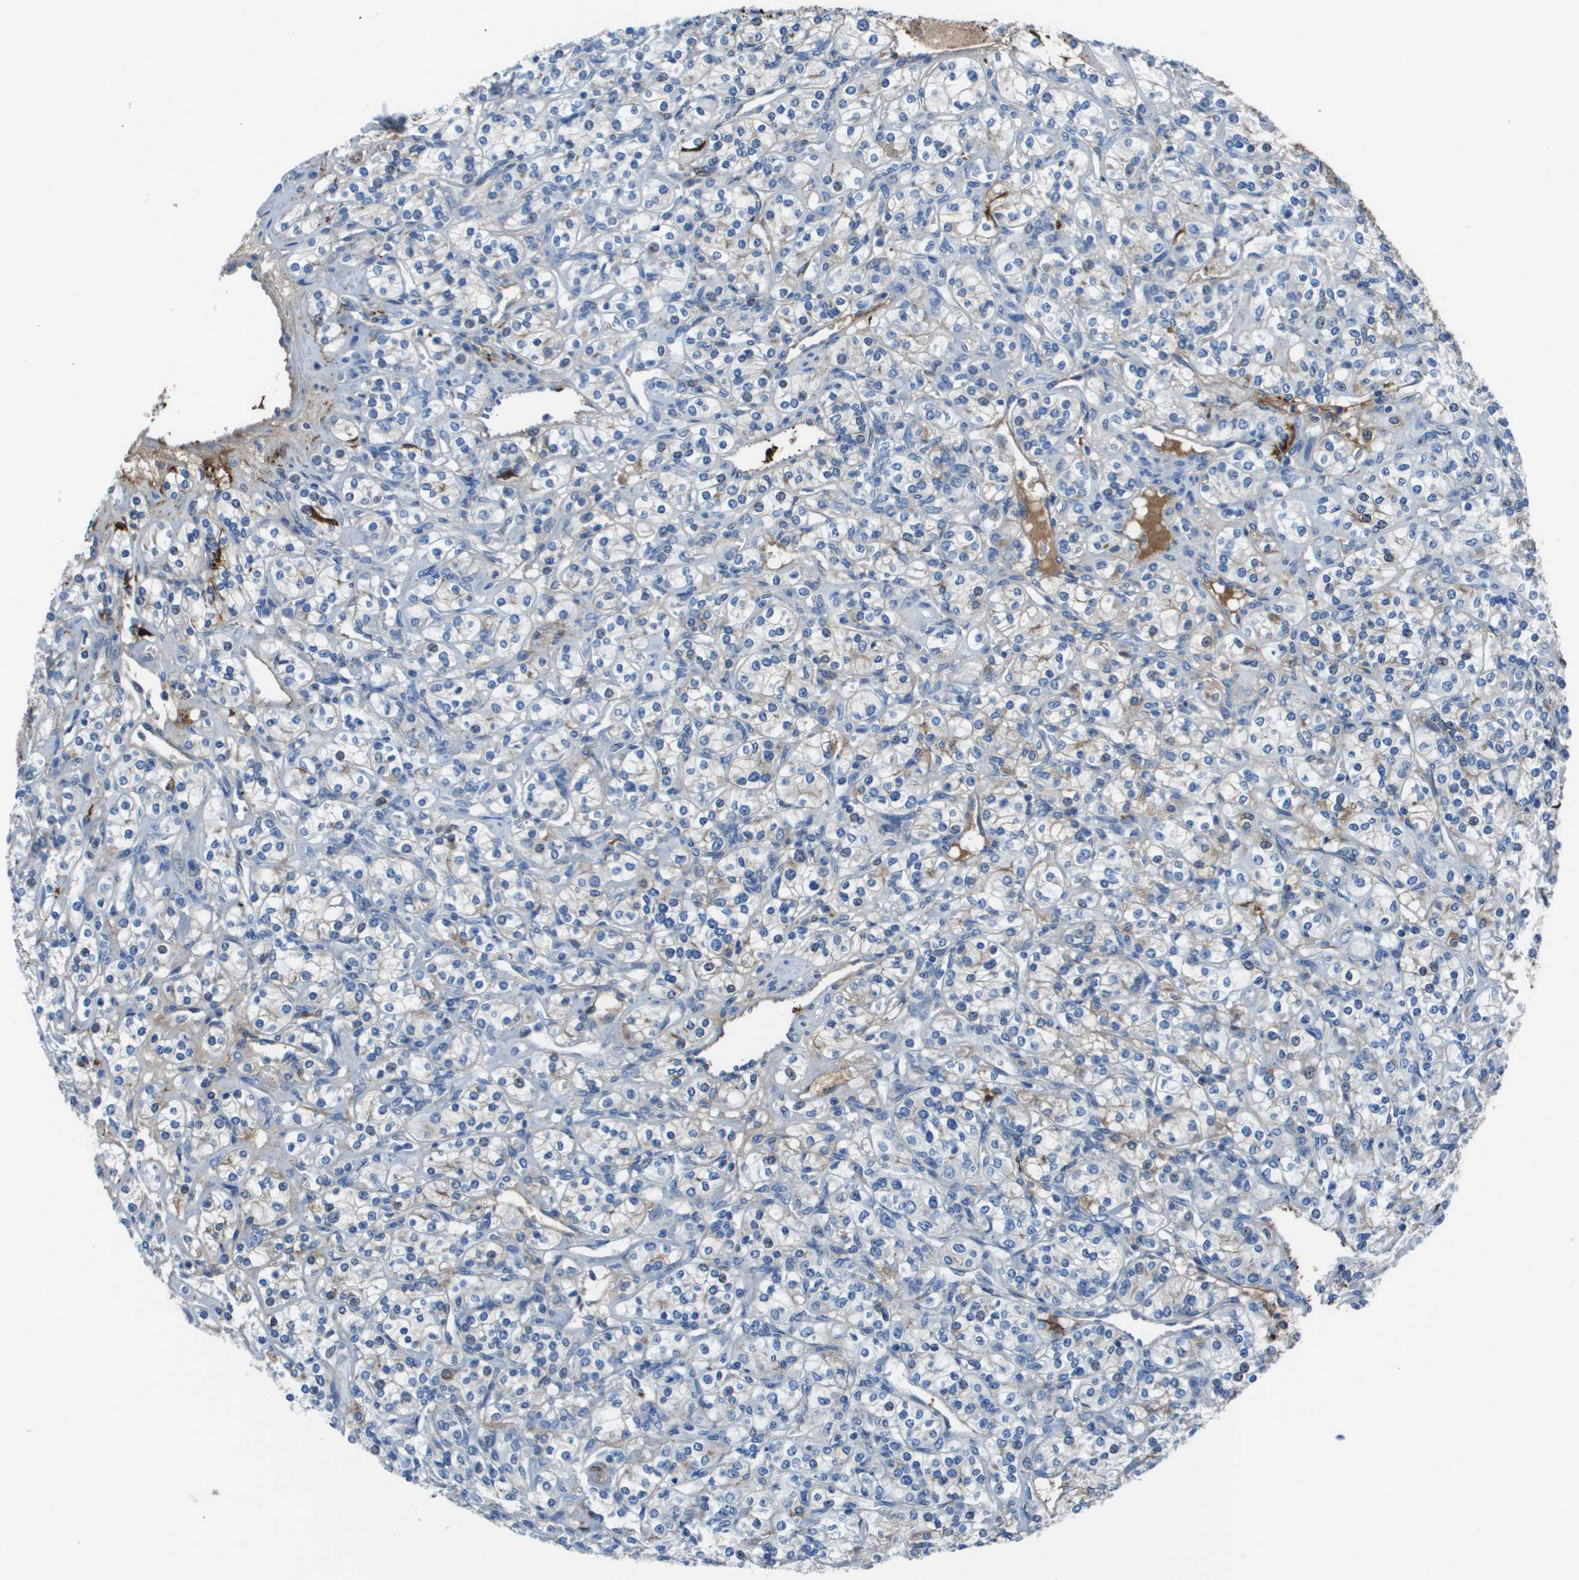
{"staining": {"intensity": "negative", "quantity": "none", "location": "none"}, "tissue": "renal cancer", "cell_type": "Tumor cells", "image_type": "cancer", "snomed": [{"axis": "morphology", "description": "Adenocarcinoma, NOS"}, {"axis": "topography", "description": "Kidney"}], "caption": "Immunohistochemistry (IHC) histopathology image of renal cancer (adenocarcinoma) stained for a protein (brown), which exhibits no positivity in tumor cells.", "gene": "VTN", "patient": {"sex": "male", "age": 77}}